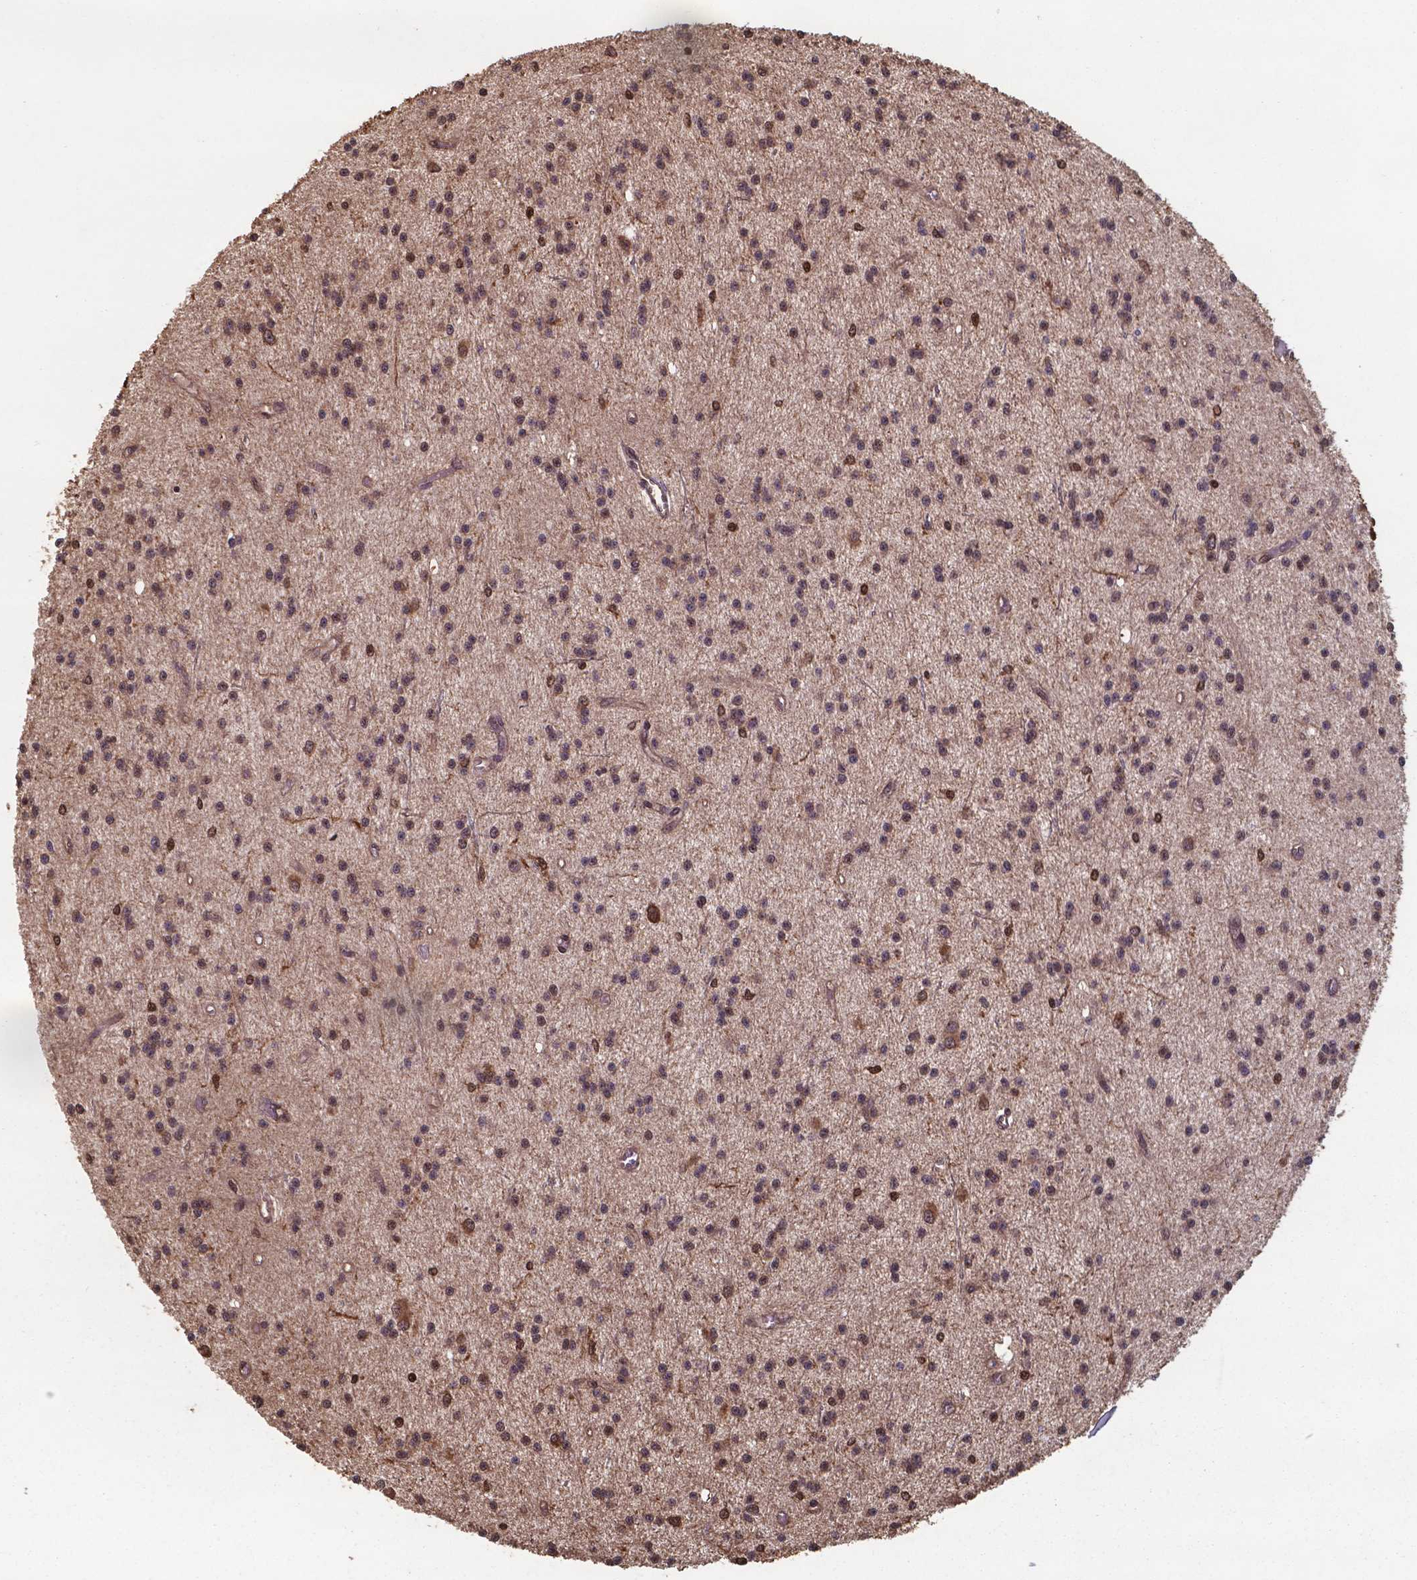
{"staining": {"intensity": "moderate", "quantity": ">75%", "location": "cytoplasmic/membranous,nuclear"}, "tissue": "glioma", "cell_type": "Tumor cells", "image_type": "cancer", "snomed": [{"axis": "morphology", "description": "Glioma, malignant, Low grade"}, {"axis": "topography", "description": "Brain"}], "caption": "Immunohistochemistry (DAB) staining of human low-grade glioma (malignant) exhibits moderate cytoplasmic/membranous and nuclear protein expression in about >75% of tumor cells. (brown staining indicates protein expression, while blue staining denotes nuclei).", "gene": "CHP2", "patient": {"sex": "male", "age": 27}}